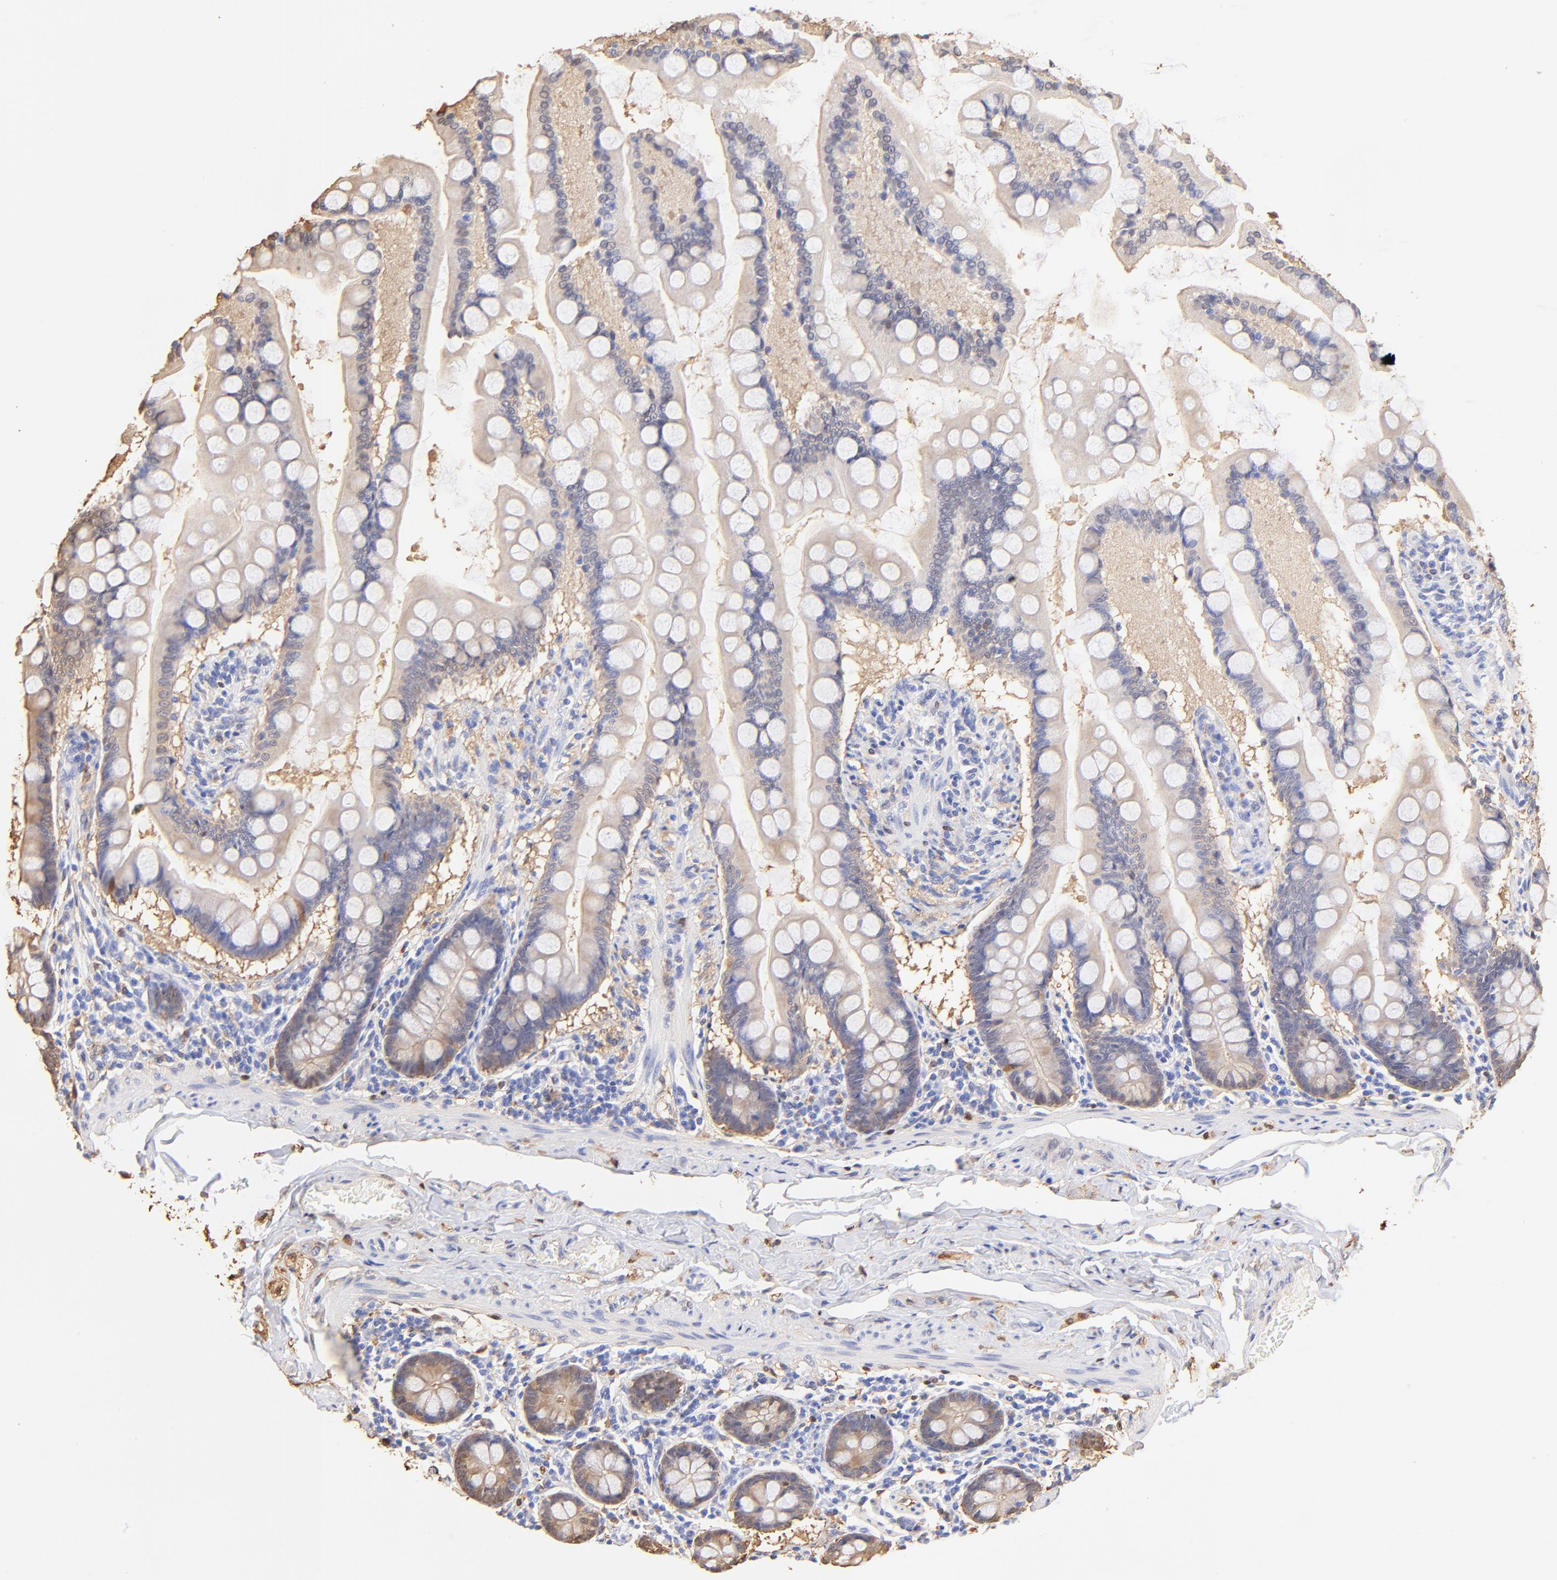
{"staining": {"intensity": "weak", "quantity": "25%-75%", "location": "cytoplasmic/membranous"}, "tissue": "small intestine", "cell_type": "Glandular cells", "image_type": "normal", "snomed": [{"axis": "morphology", "description": "Normal tissue, NOS"}, {"axis": "topography", "description": "Small intestine"}], "caption": "IHC (DAB) staining of unremarkable human small intestine exhibits weak cytoplasmic/membranous protein positivity in about 25%-75% of glandular cells. Nuclei are stained in blue.", "gene": "ALDH1A1", "patient": {"sex": "male", "age": 41}}